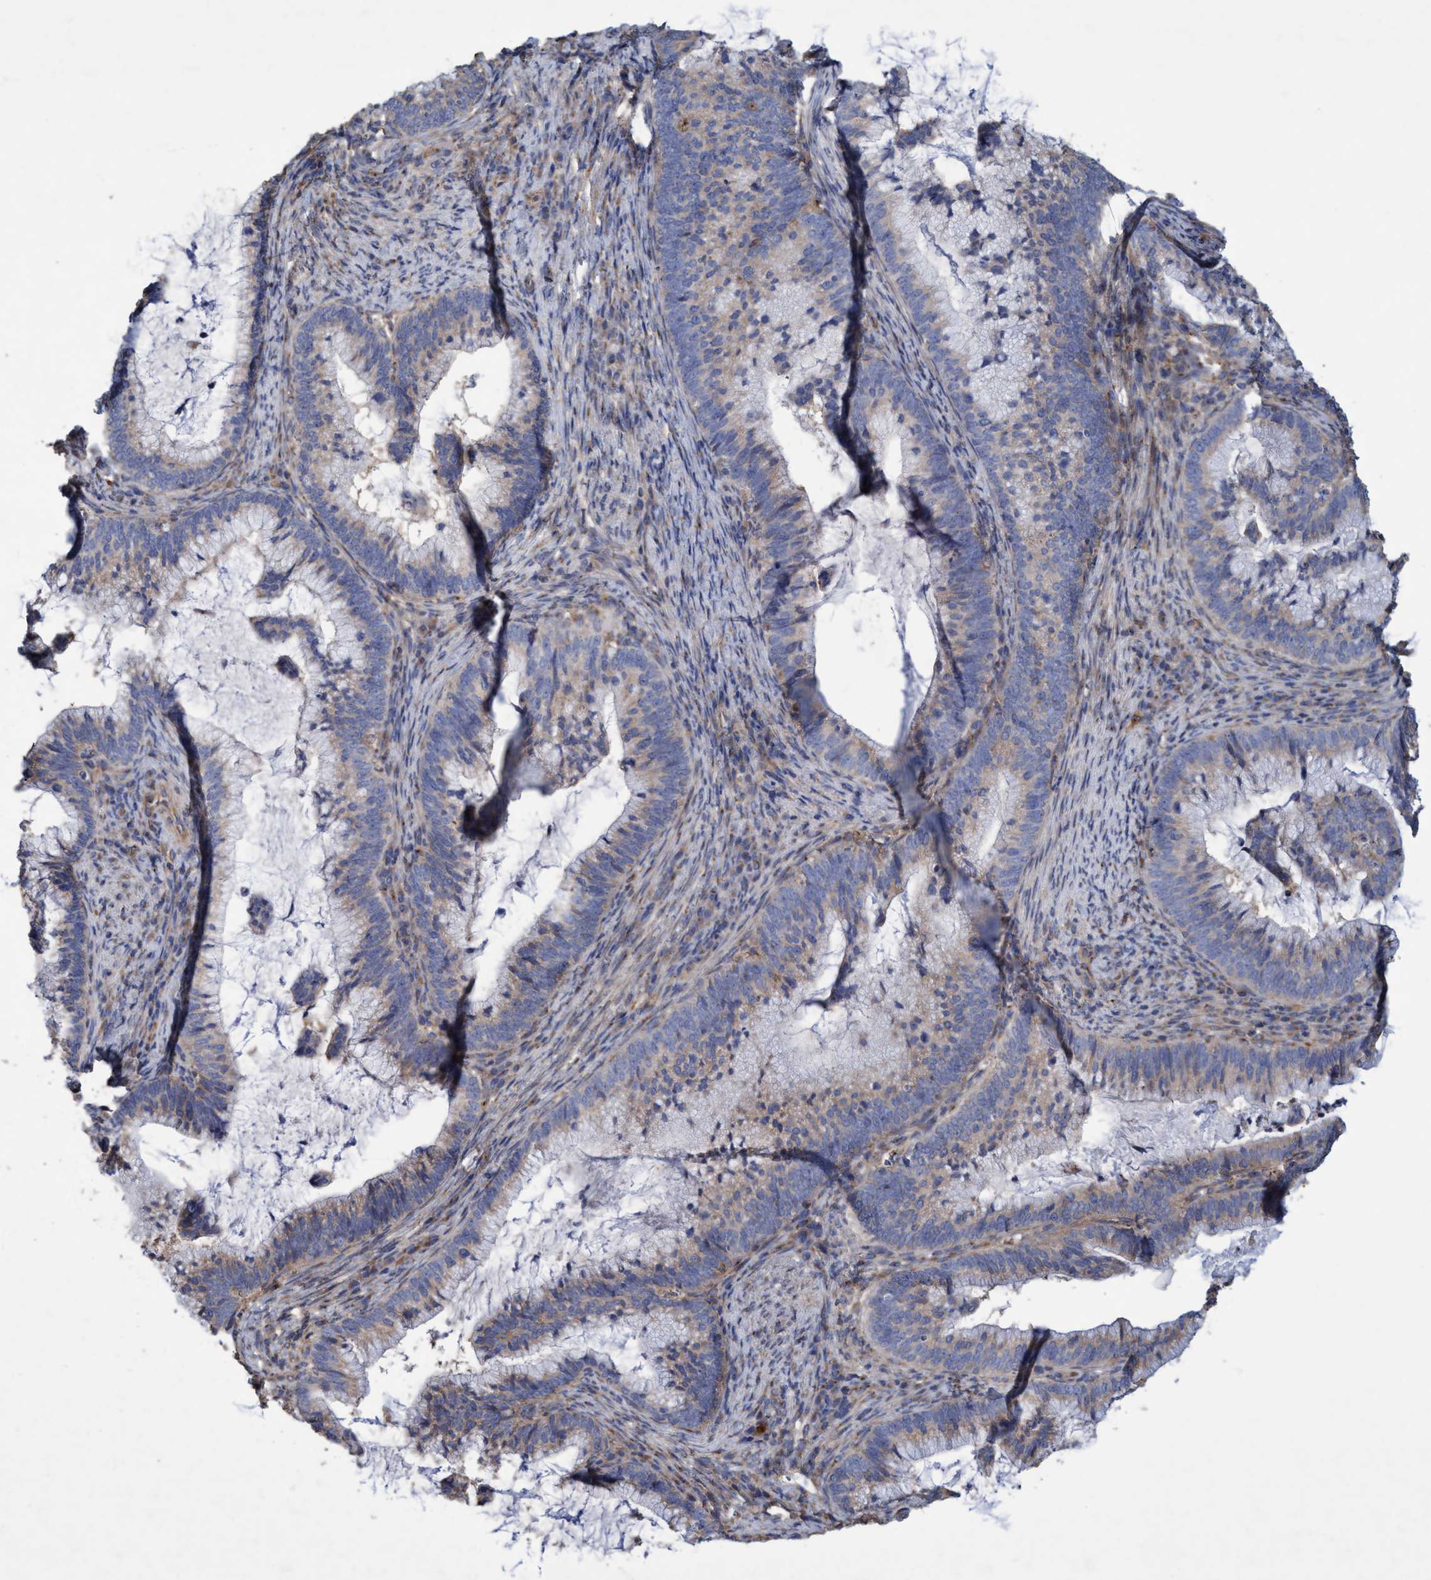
{"staining": {"intensity": "weak", "quantity": "25%-75%", "location": "cytoplasmic/membranous"}, "tissue": "cervical cancer", "cell_type": "Tumor cells", "image_type": "cancer", "snomed": [{"axis": "morphology", "description": "Adenocarcinoma, NOS"}, {"axis": "topography", "description": "Cervix"}], "caption": "IHC (DAB) staining of cervical adenocarcinoma demonstrates weak cytoplasmic/membranous protein expression in about 25%-75% of tumor cells.", "gene": "BICD2", "patient": {"sex": "female", "age": 36}}